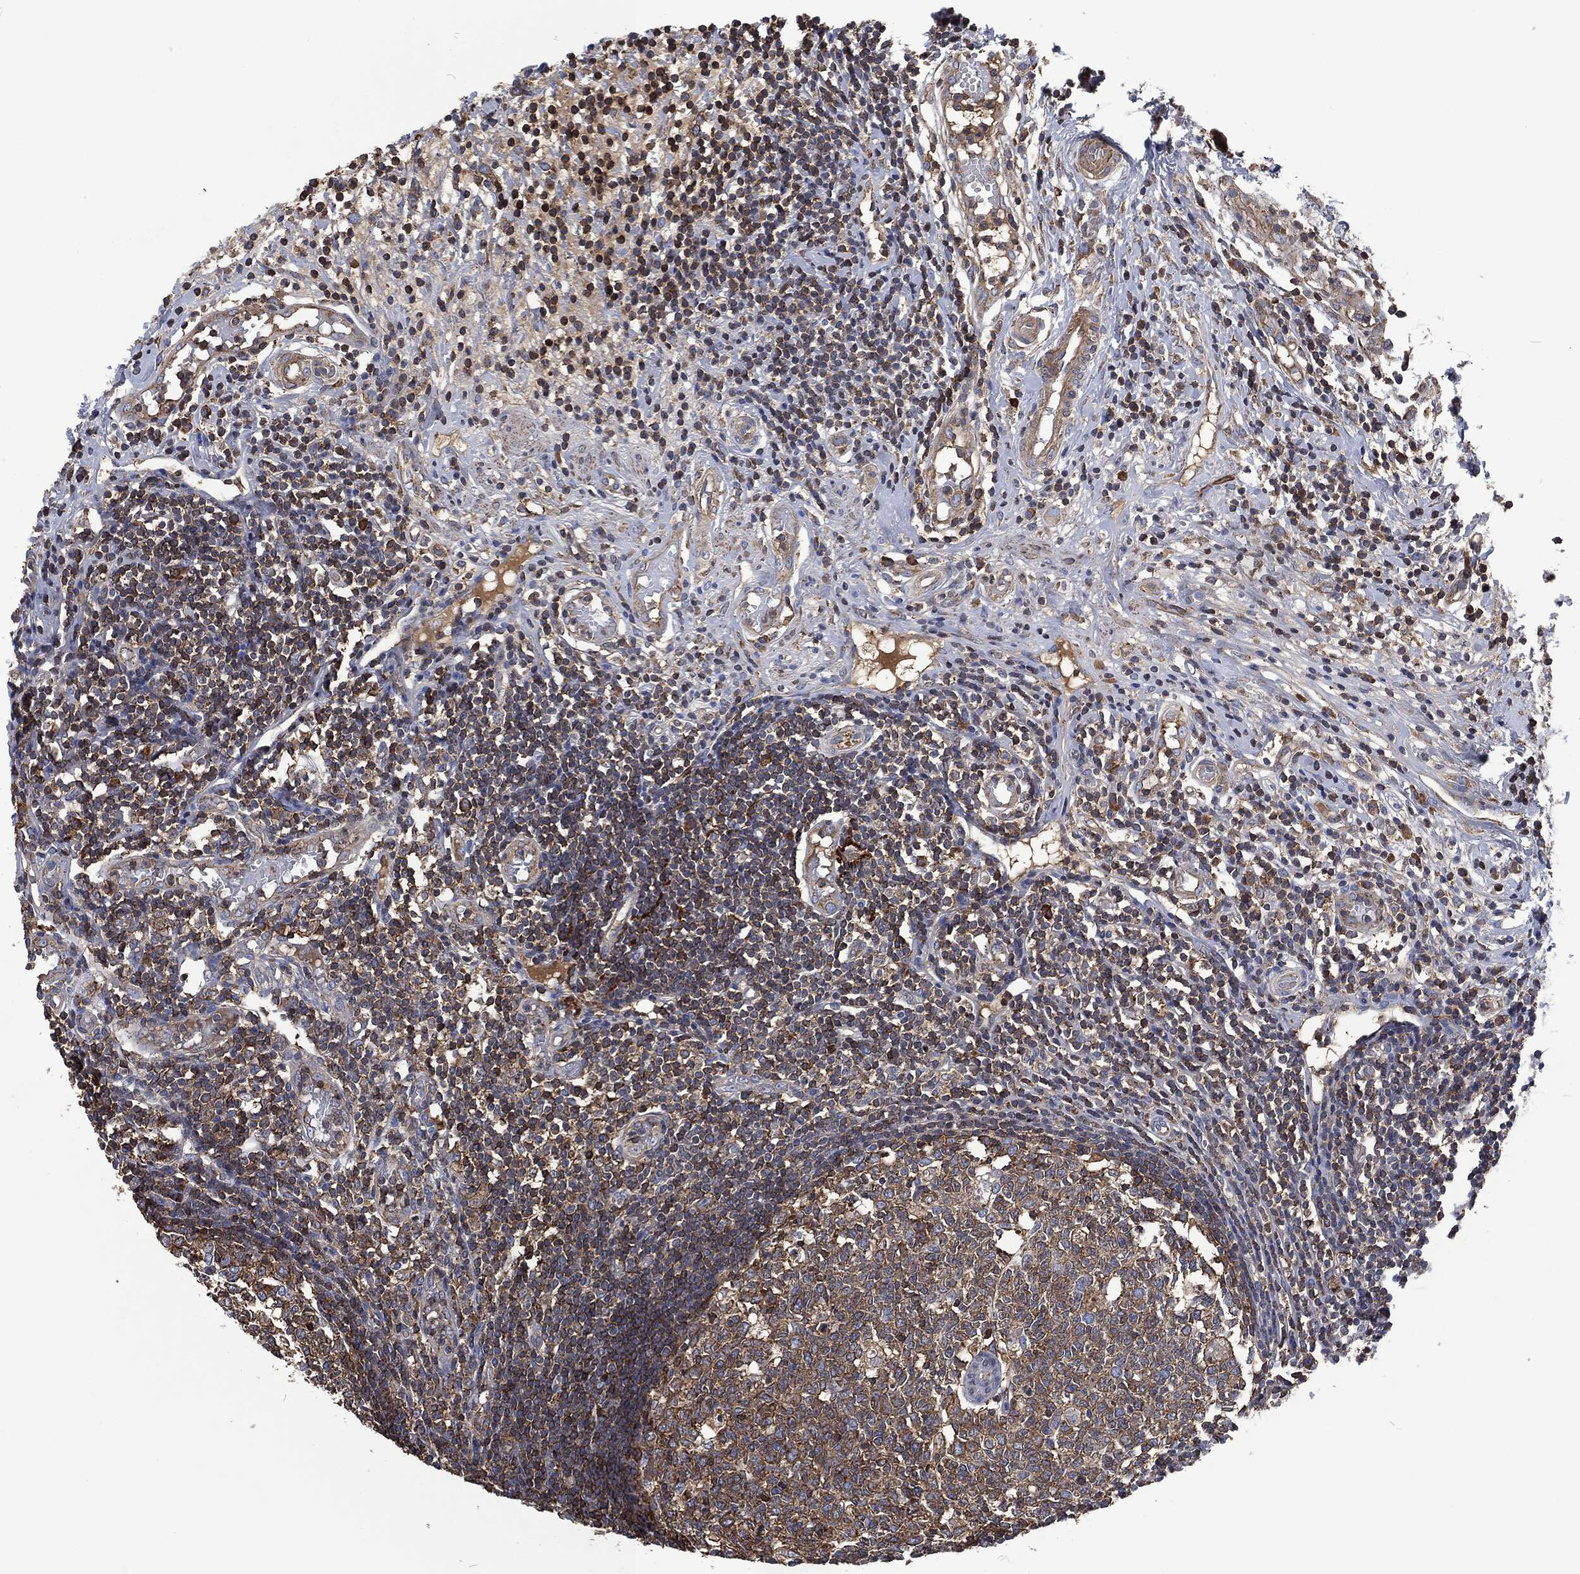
{"staining": {"intensity": "strong", "quantity": "<25%", "location": "cytoplasmic/membranous"}, "tissue": "appendix", "cell_type": "Glandular cells", "image_type": "normal", "snomed": [{"axis": "morphology", "description": "Normal tissue, NOS"}, {"axis": "morphology", "description": "Inflammation, NOS"}, {"axis": "topography", "description": "Appendix"}], "caption": "Strong cytoplasmic/membranous staining for a protein is present in approximately <25% of glandular cells of benign appendix using immunohistochemistry.", "gene": "LGALS9", "patient": {"sex": "male", "age": 16}}